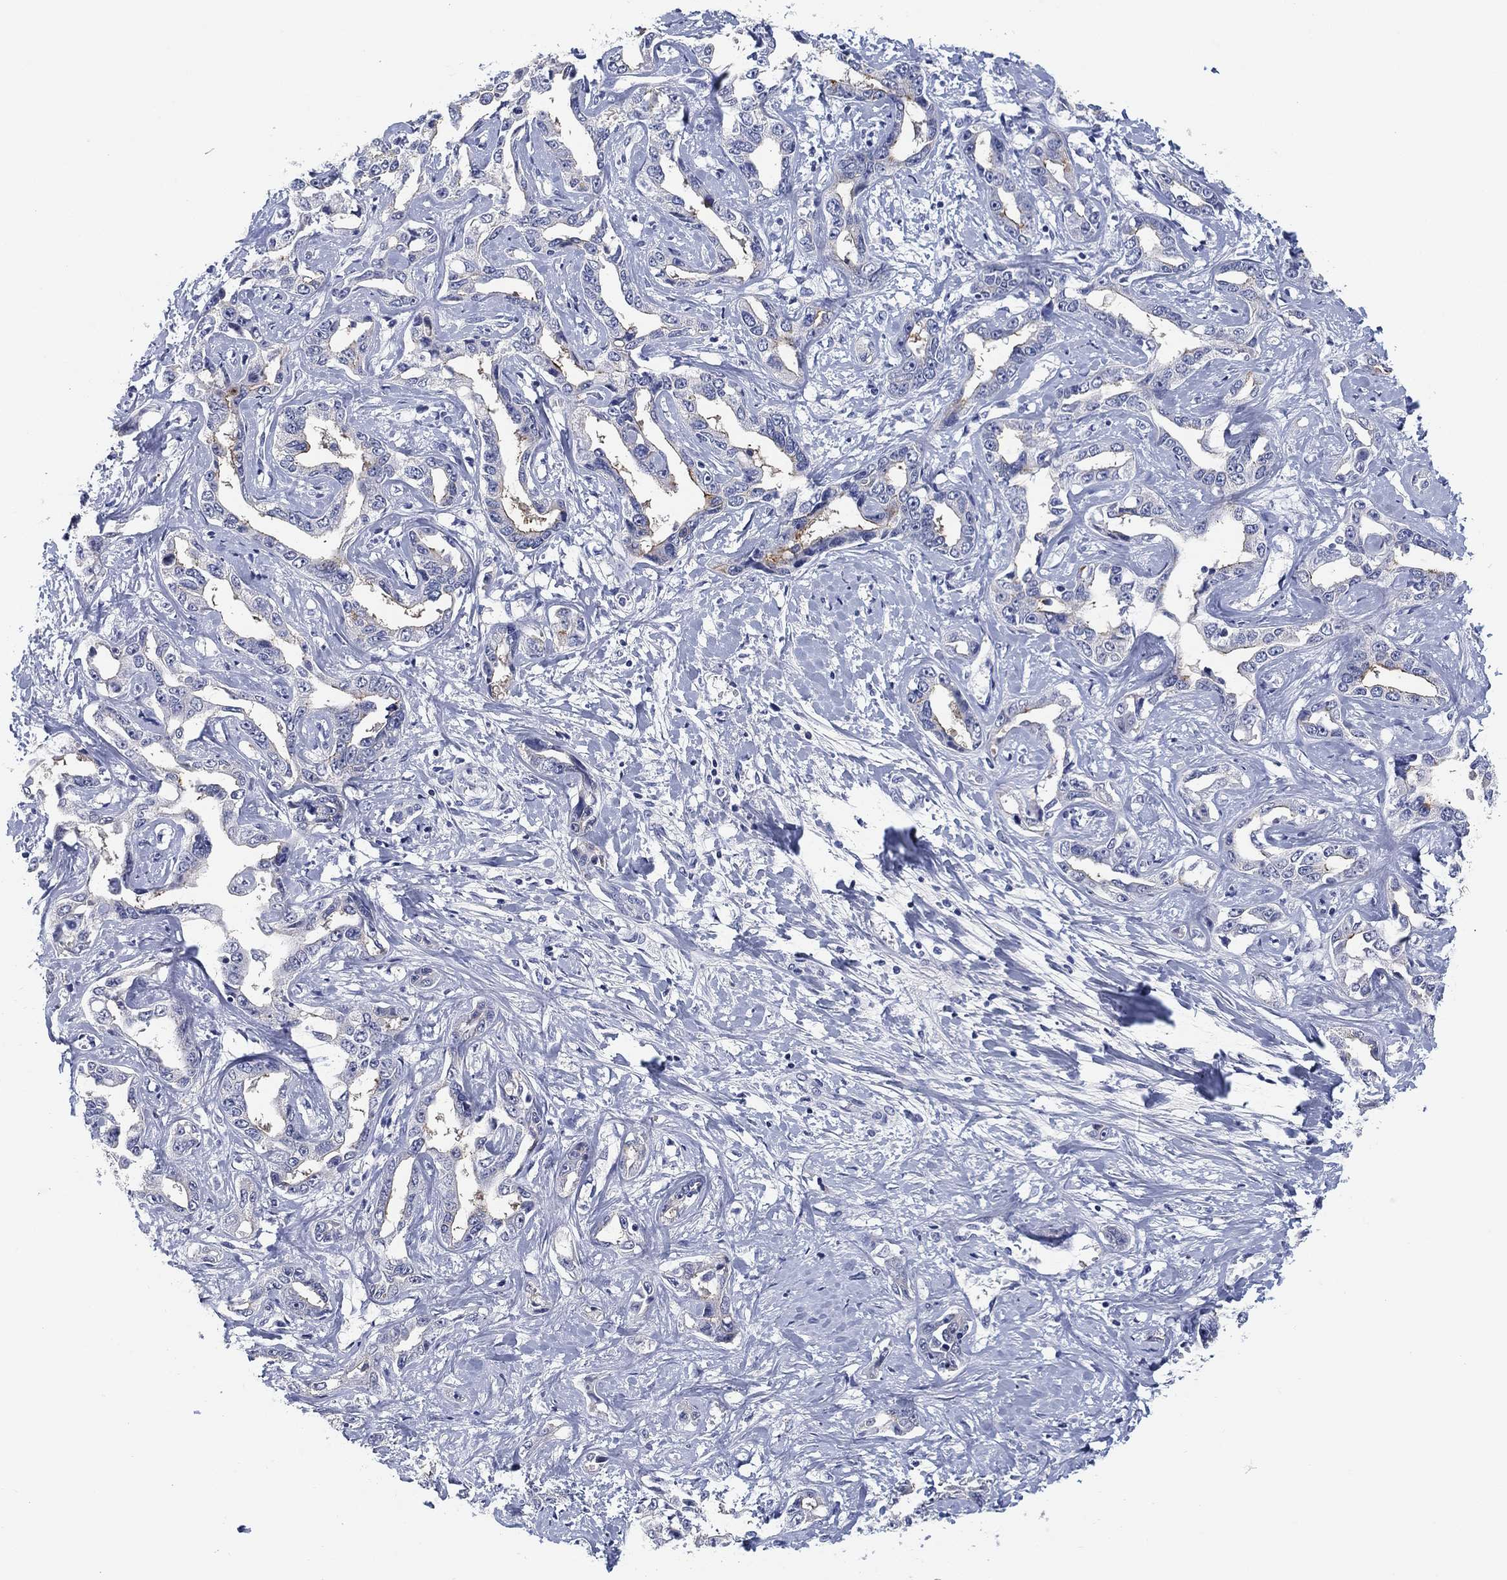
{"staining": {"intensity": "weak", "quantity": "<25%", "location": "cytoplasmic/membranous"}, "tissue": "liver cancer", "cell_type": "Tumor cells", "image_type": "cancer", "snomed": [{"axis": "morphology", "description": "Cholangiocarcinoma"}, {"axis": "topography", "description": "Liver"}], "caption": "DAB (3,3'-diaminobenzidine) immunohistochemical staining of human liver cholangiocarcinoma displays no significant staining in tumor cells. (DAB immunohistochemistry with hematoxylin counter stain).", "gene": "CLUL1", "patient": {"sex": "male", "age": 59}}